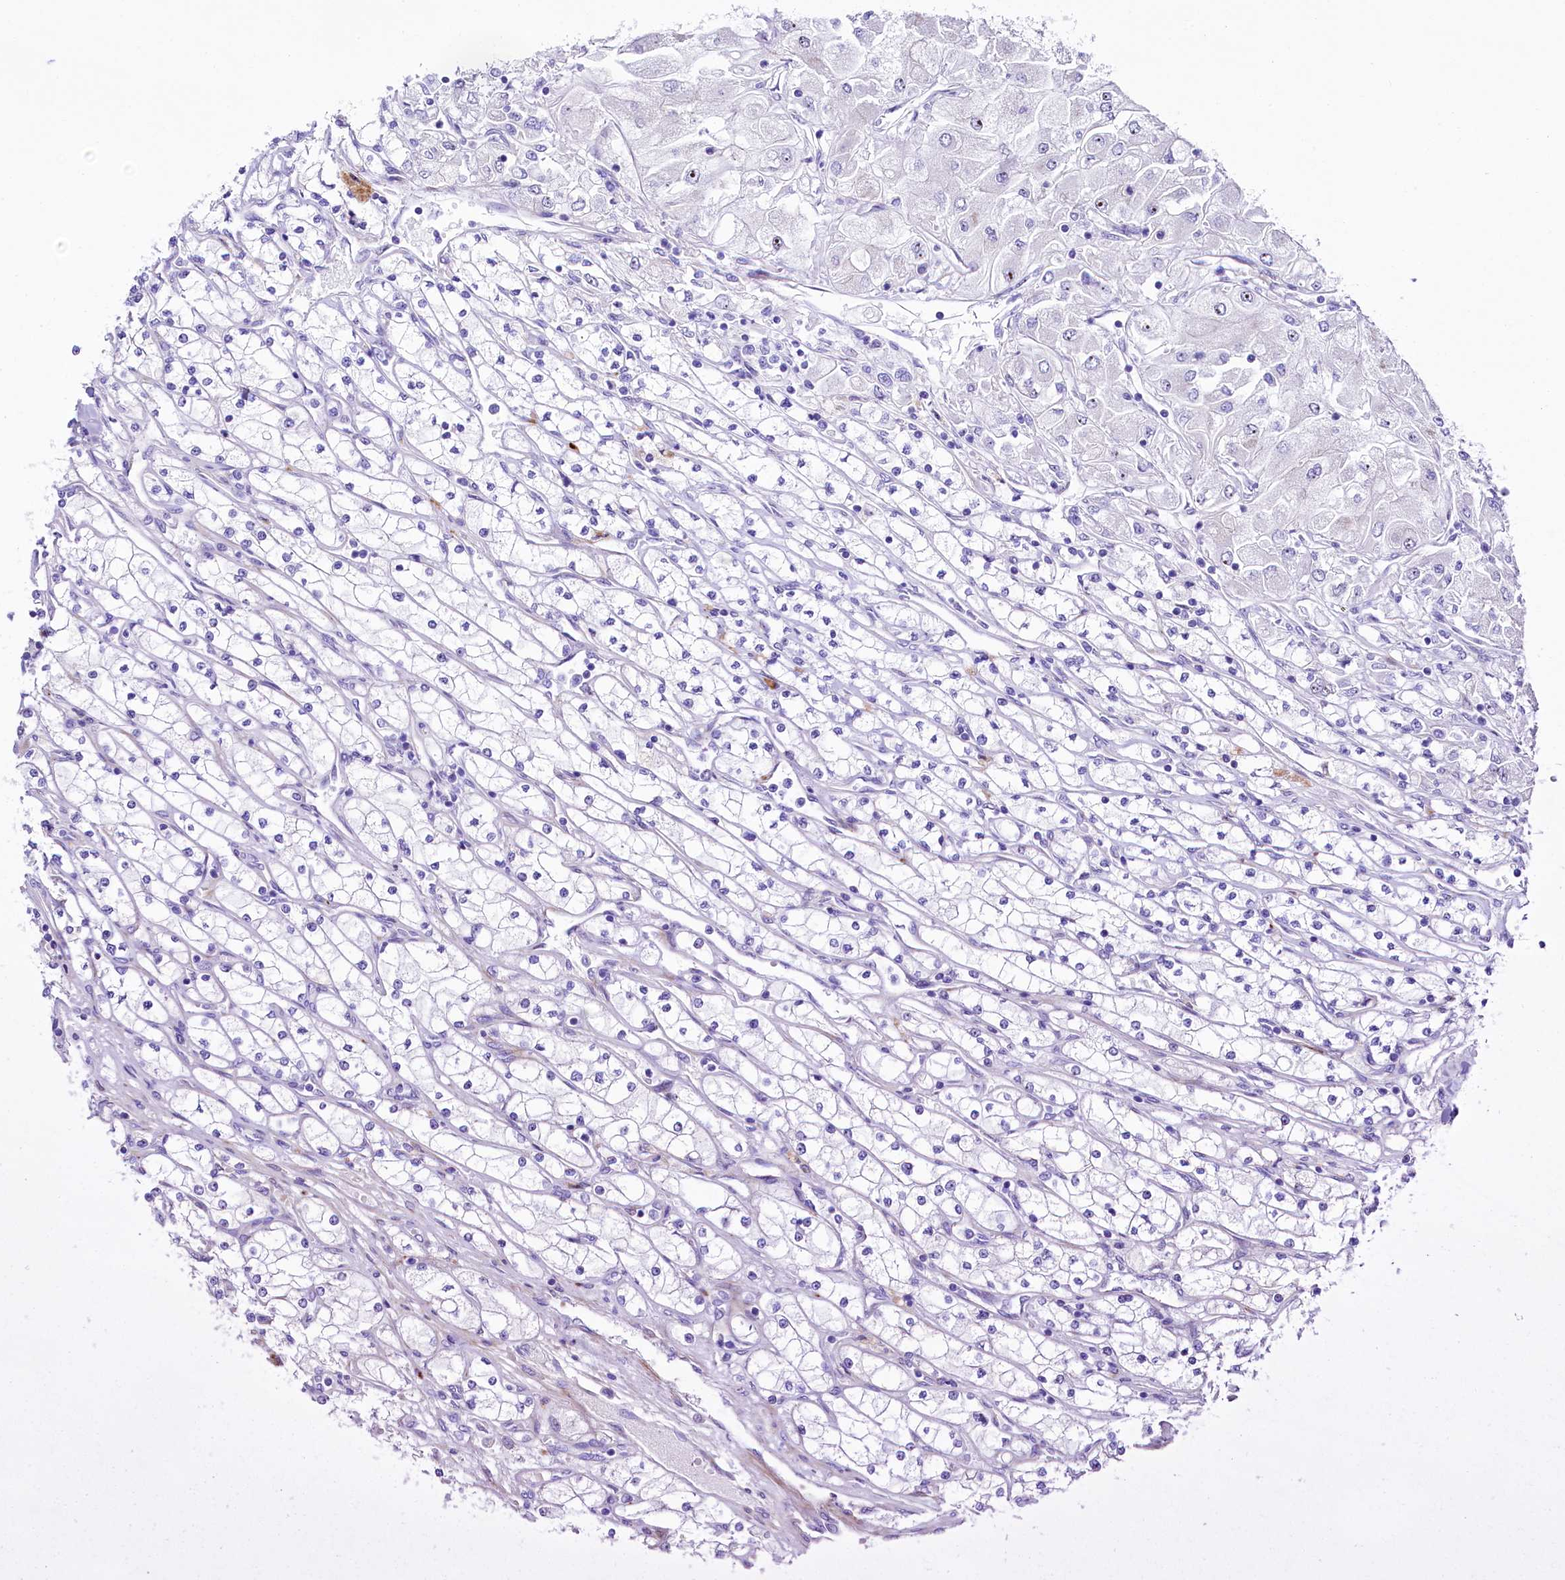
{"staining": {"intensity": "negative", "quantity": "none", "location": "none"}, "tissue": "renal cancer", "cell_type": "Tumor cells", "image_type": "cancer", "snomed": [{"axis": "morphology", "description": "Adenocarcinoma, NOS"}, {"axis": "topography", "description": "Kidney"}], "caption": "An image of renal adenocarcinoma stained for a protein shows no brown staining in tumor cells.", "gene": "SH3TC2", "patient": {"sex": "male", "age": 80}}